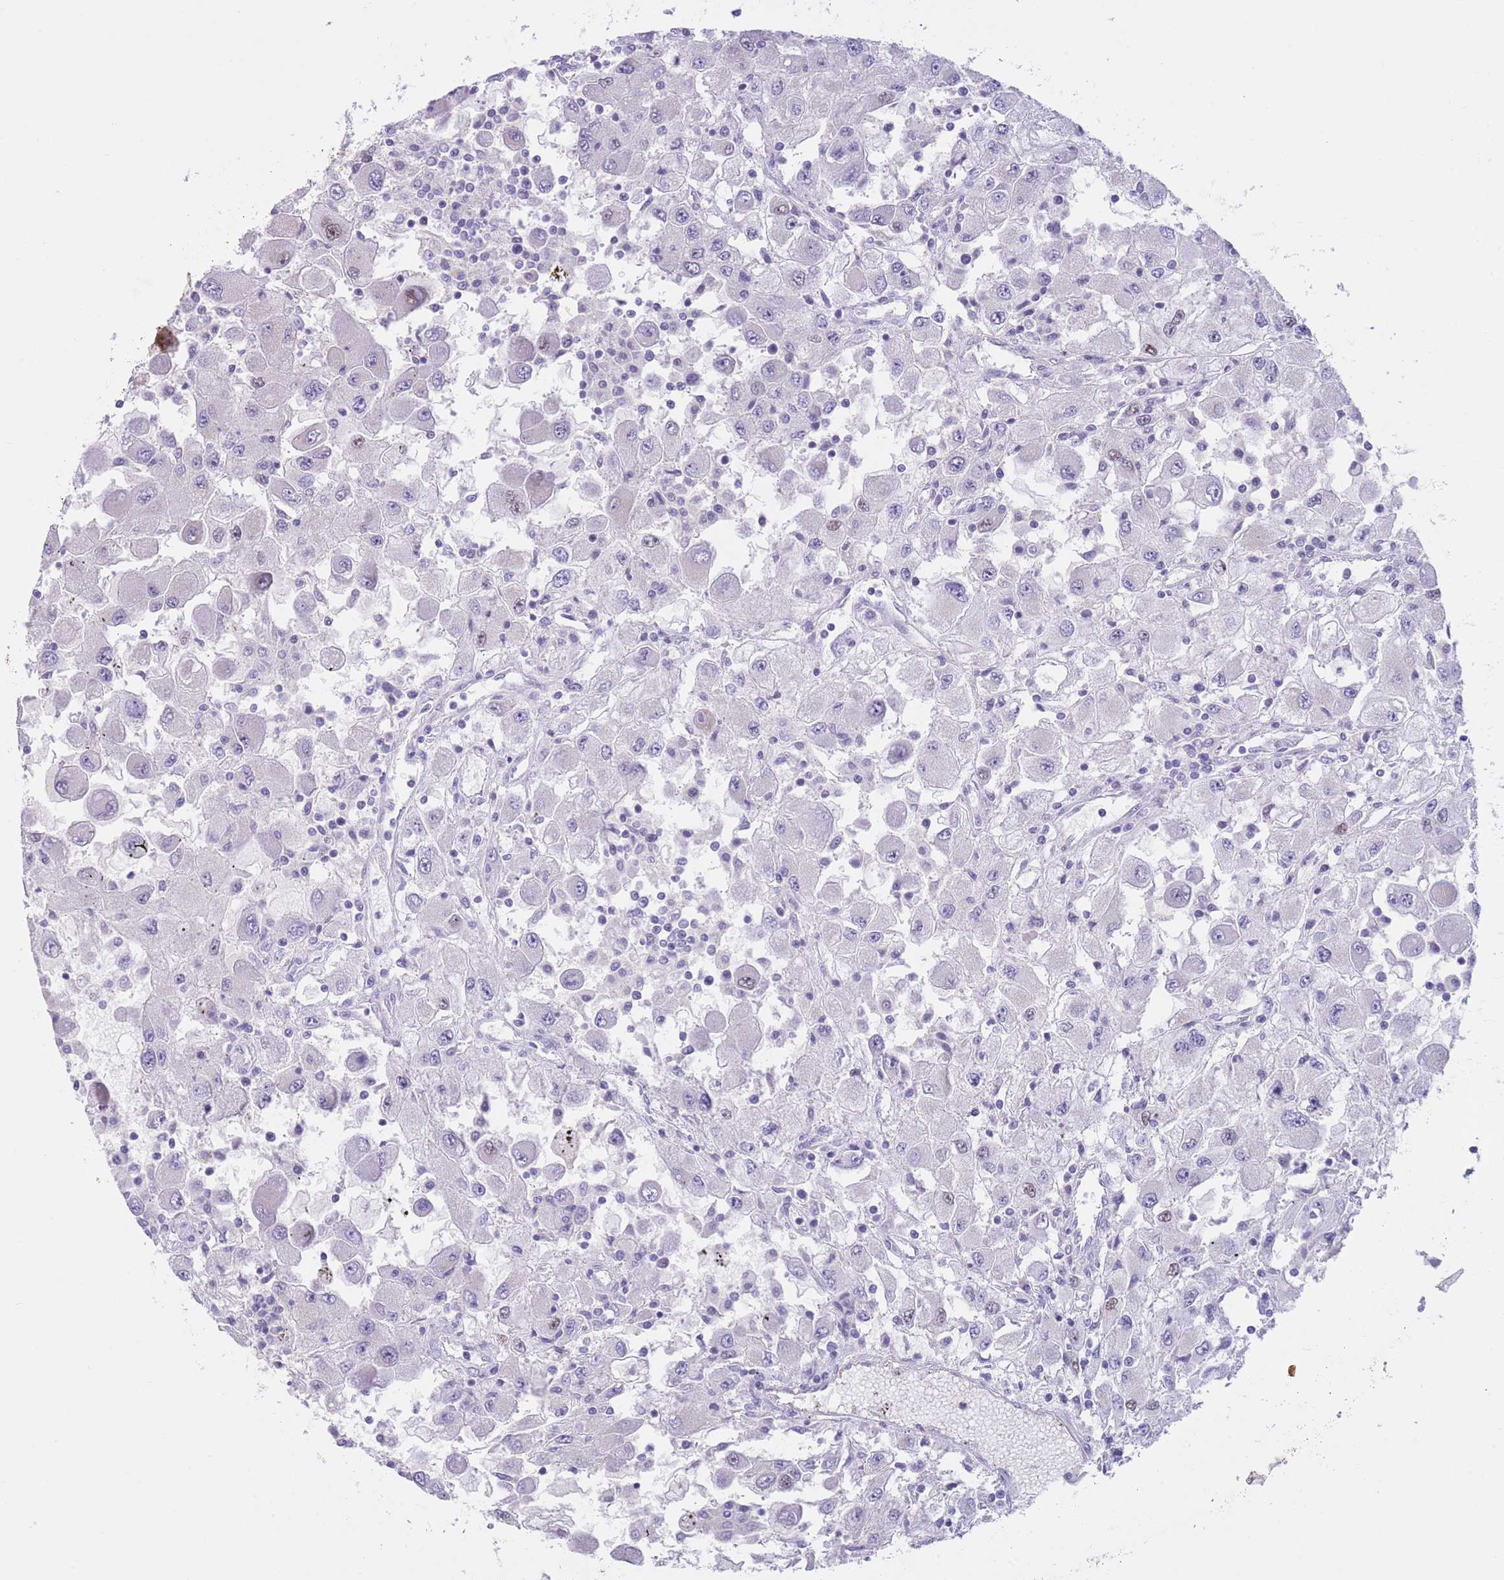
{"staining": {"intensity": "weak", "quantity": "<25%", "location": "nuclear"}, "tissue": "renal cancer", "cell_type": "Tumor cells", "image_type": "cancer", "snomed": [{"axis": "morphology", "description": "Adenocarcinoma, NOS"}, {"axis": "topography", "description": "Kidney"}], "caption": "Tumor cells are negative for protein expression in human renal adenocarcinoma. (DAB immunohistochemistry (IHC), high magnification).", "gene": "RFX1", "patient": {"sex": "female", "age": 67}}